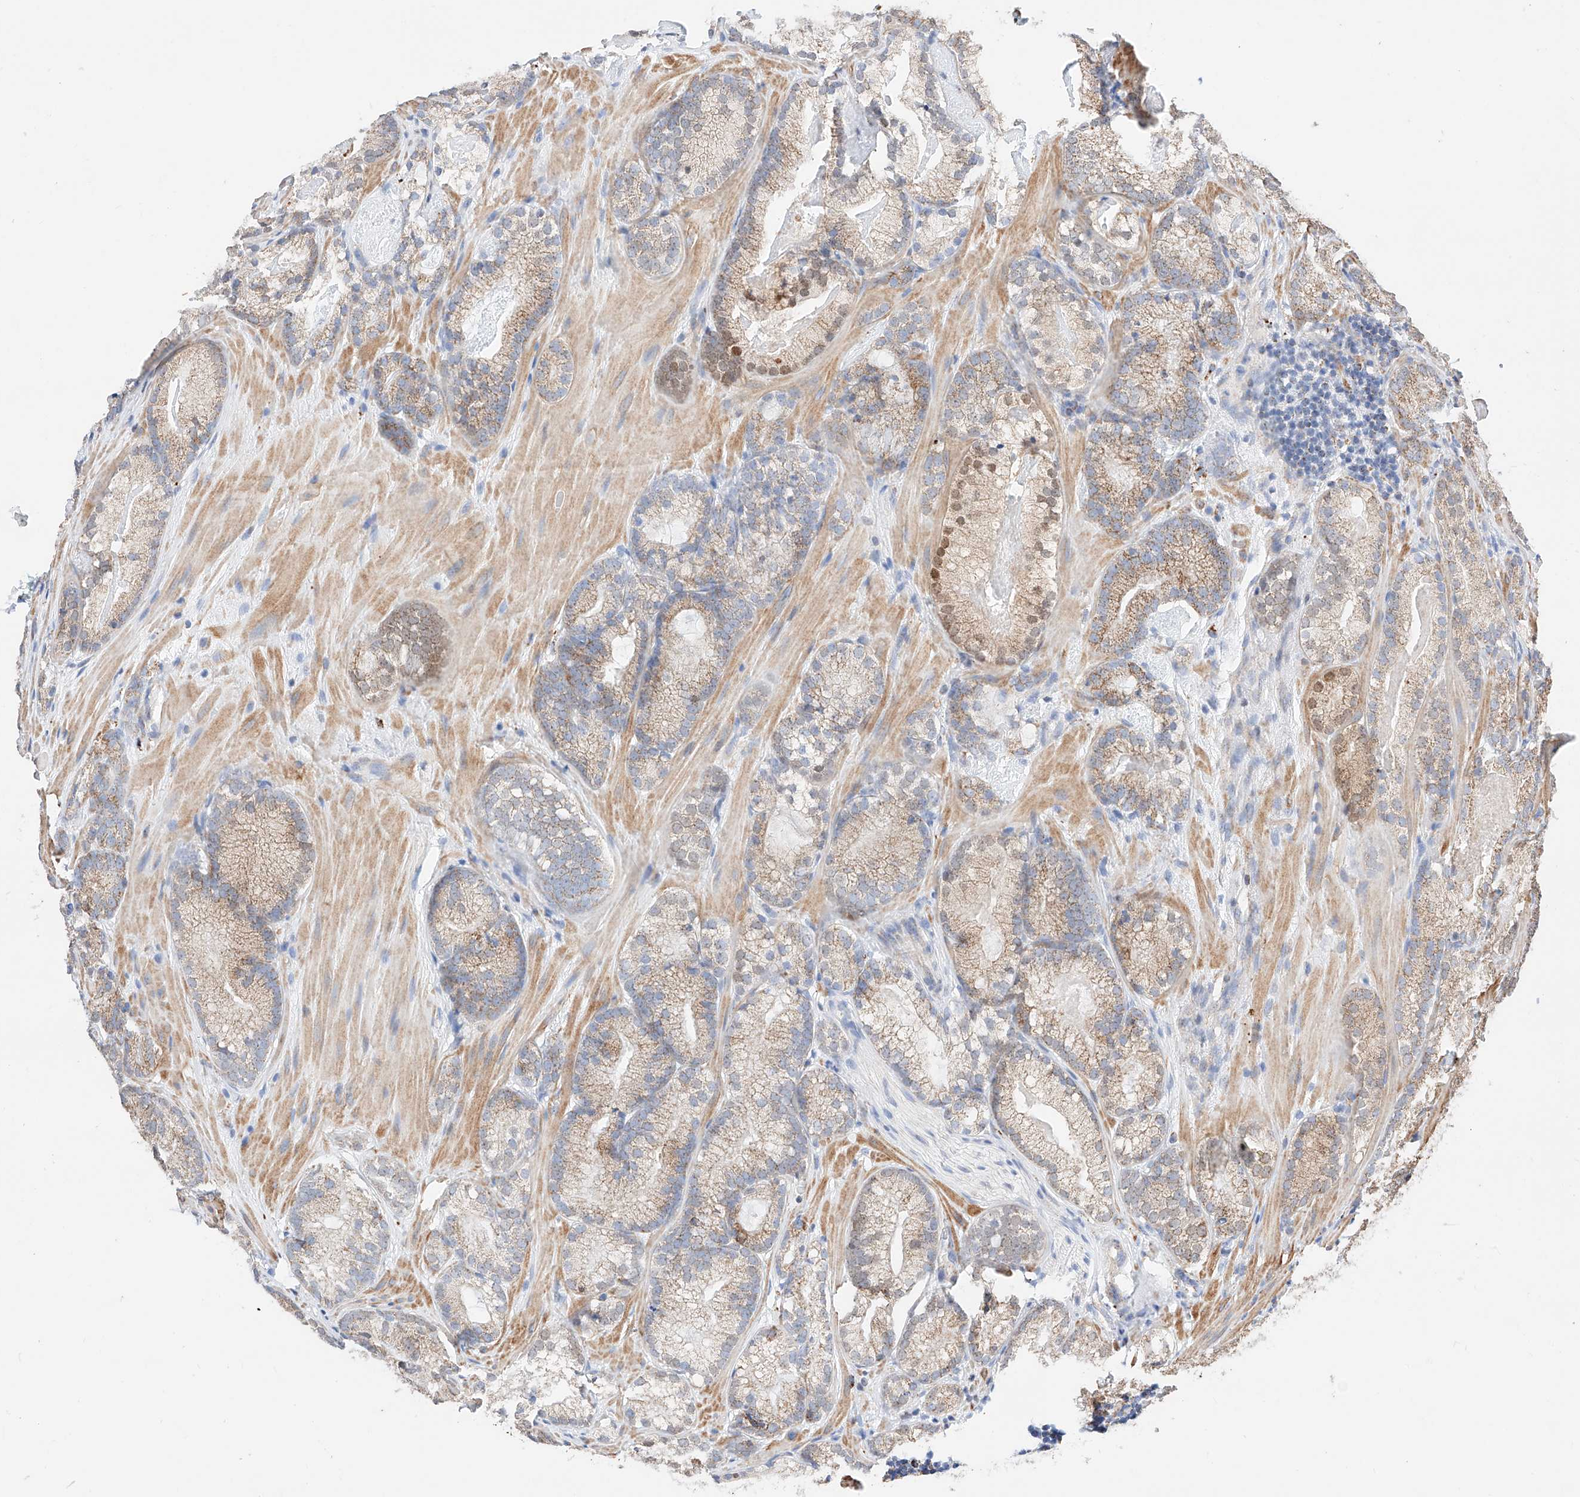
{"staining": {"intensity": "moderate", "quantity": "25%-75%", "location": "cytoplasmic/membranous,nuclear"}, "tissue": "prostate cancer", "cell_type": "Tumor cells", "image_type": "cancer", "snomed": [{"axis": "morphology", "description": "Adenocarcinoma, Low grade"}, {"axis": "topography", "description": "Prostate"}], "caption": "The immunohistochemical stain labels moderate cytoplasmic/membranous and nuclear staining in tumor cells of prostate cancer (low-grade adenocarcinoma) tissue.", "gene": "C6orf62", "patient": {"sex": "male", "age": 72}}